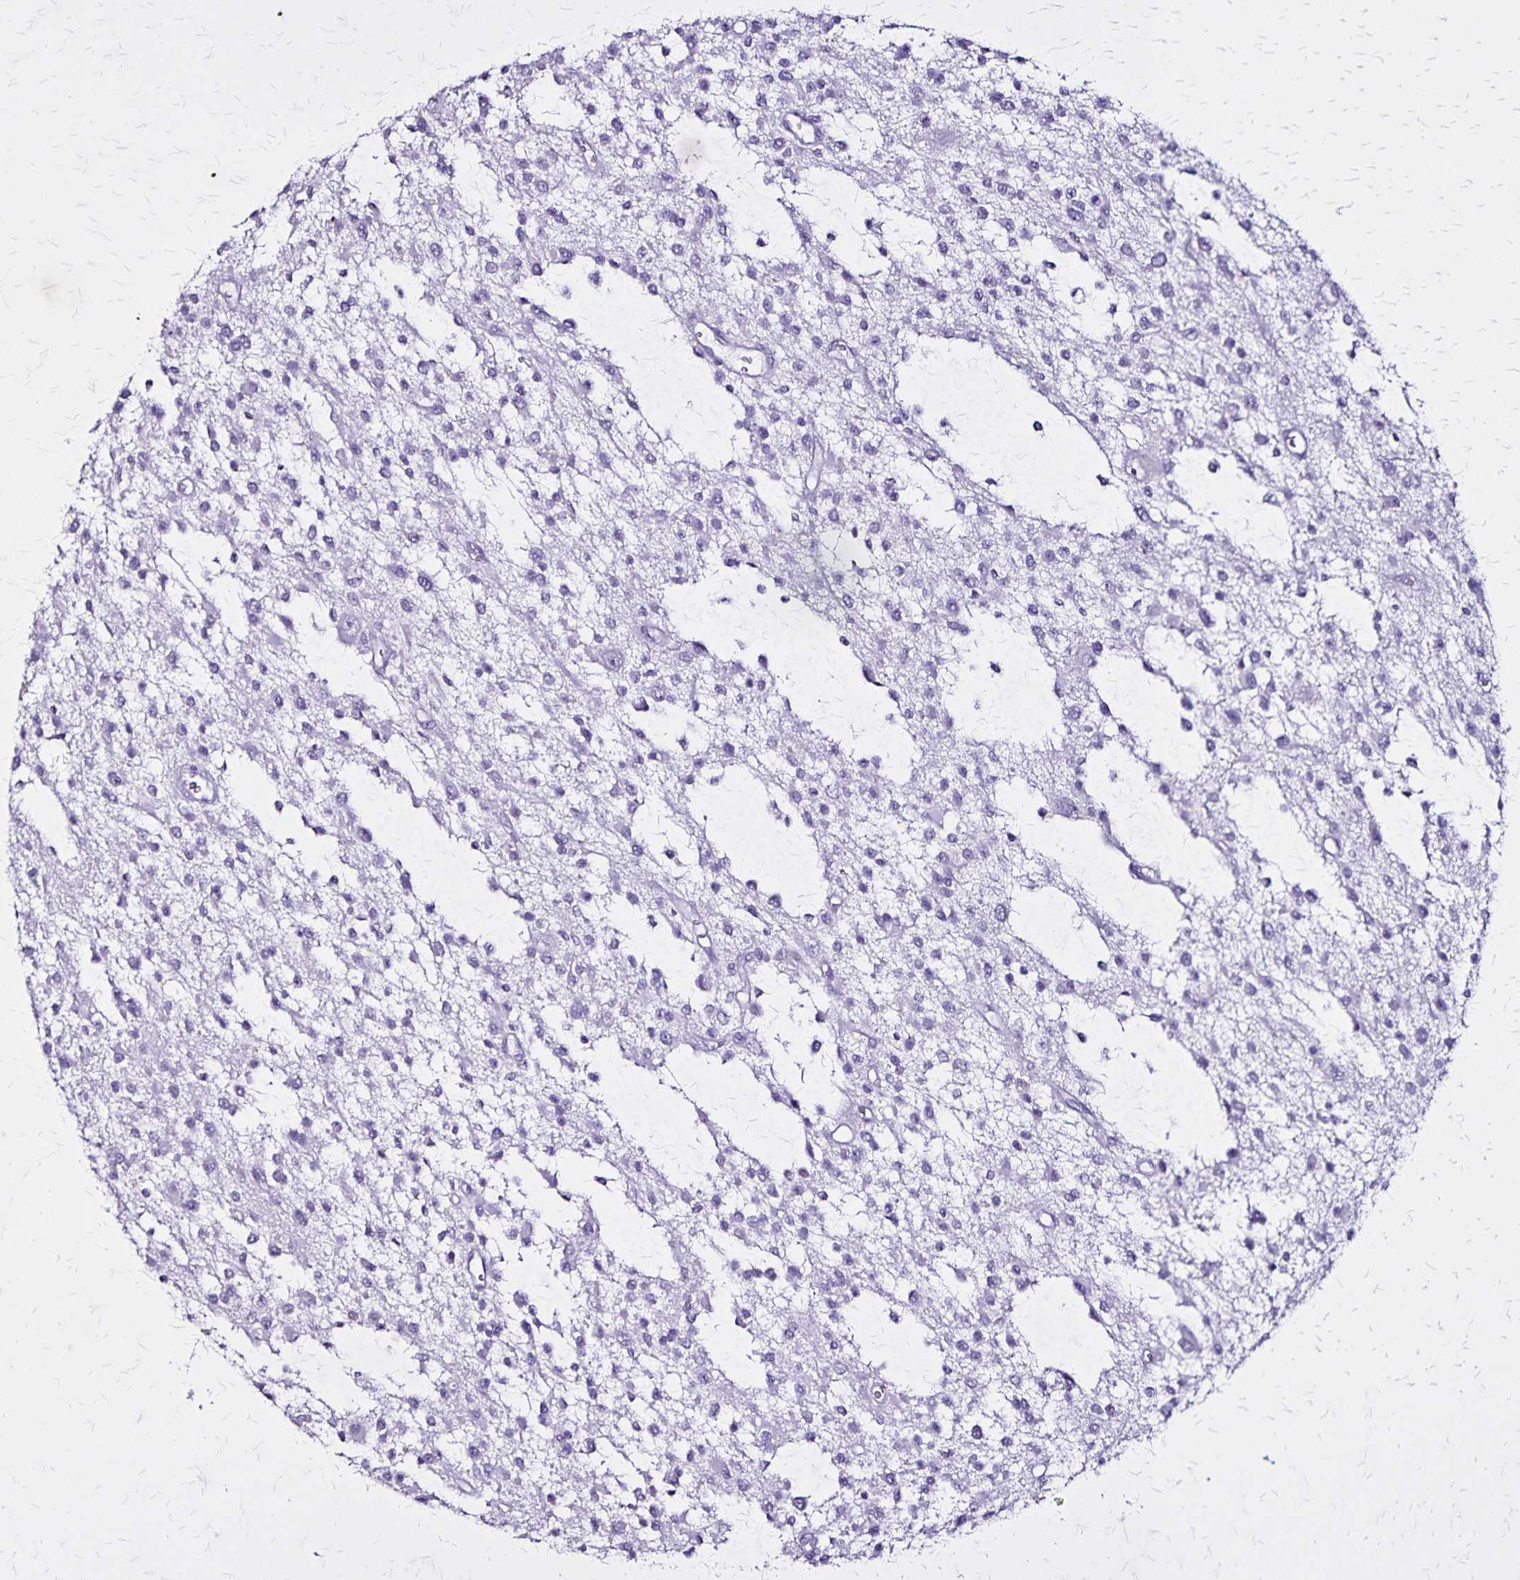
{"staining": {"intensity": "negative", "quantity": "none", "location": "none"}, "tissue": "glioma", "cell_type": "Tumor cells", "image_type": "cancer", "snomed": [{"axis": "morphology", "description": "Glioma, malignant, Low grade"}, {"axis": "topography", "description": "Brain"}], "caption": "IHC image of low-grade glioma (malignant) stained for a protein (brown), which demonstrates no staining in tumor cells.", "gene": "KRT2", "patient": {"sex": "male", "age": 43}}